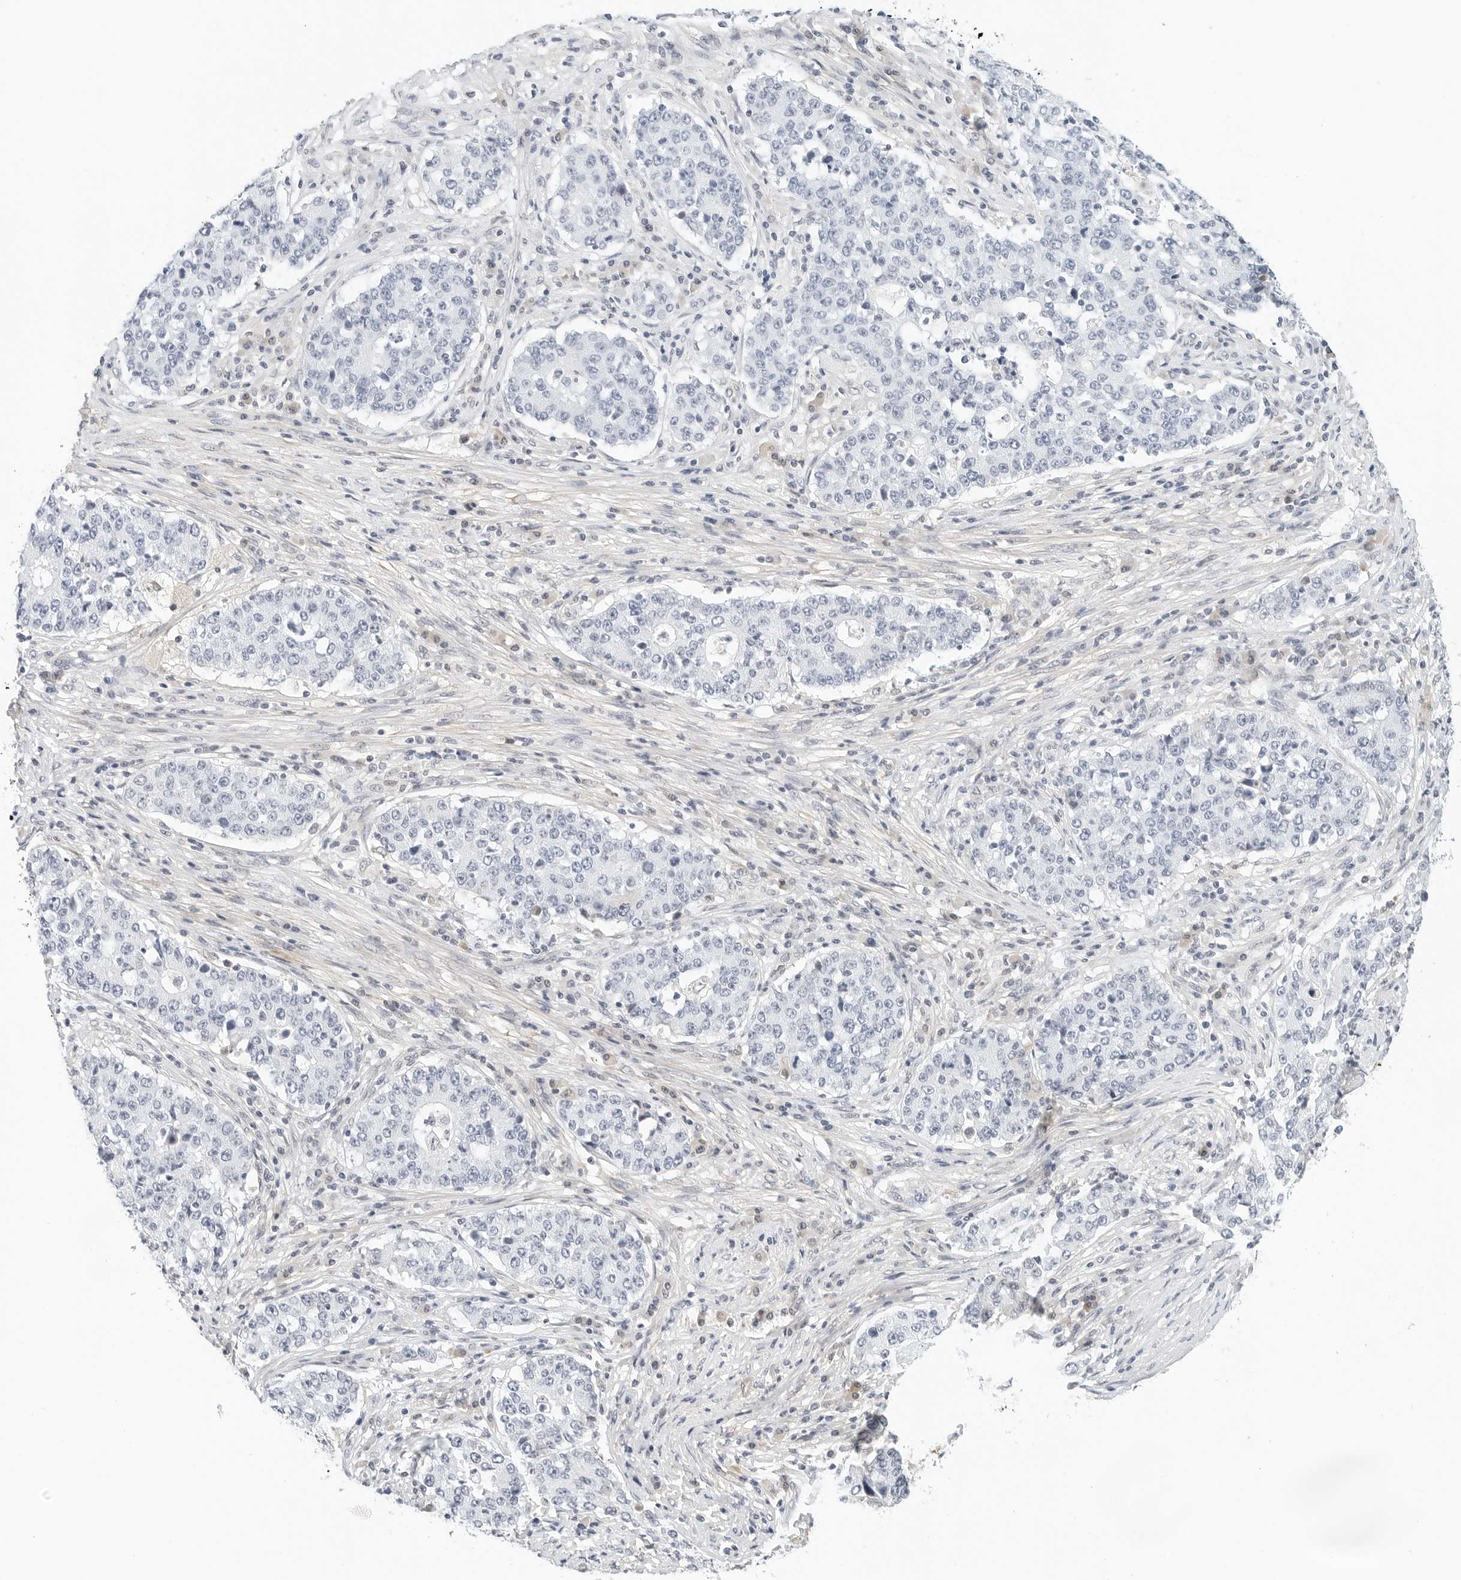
{"staining": {"intensity": "negative", "quantity": "none", "location": "none"}, "tissue": "stomach cancer", "cell_type": "Tumor cells", "image_type": "cancer", "snomed": [{"axis": "morphology", "description": "Adenocarcinoma, NOS"}, {"axis": "topography", "description": "Stomach"}], "caption": "Image shows no protein expression in tumor cells of adenocarcinoma (stomach) tissue.", "gene": "PKDCC", "patient": {"sex": "male", "age": 59}}